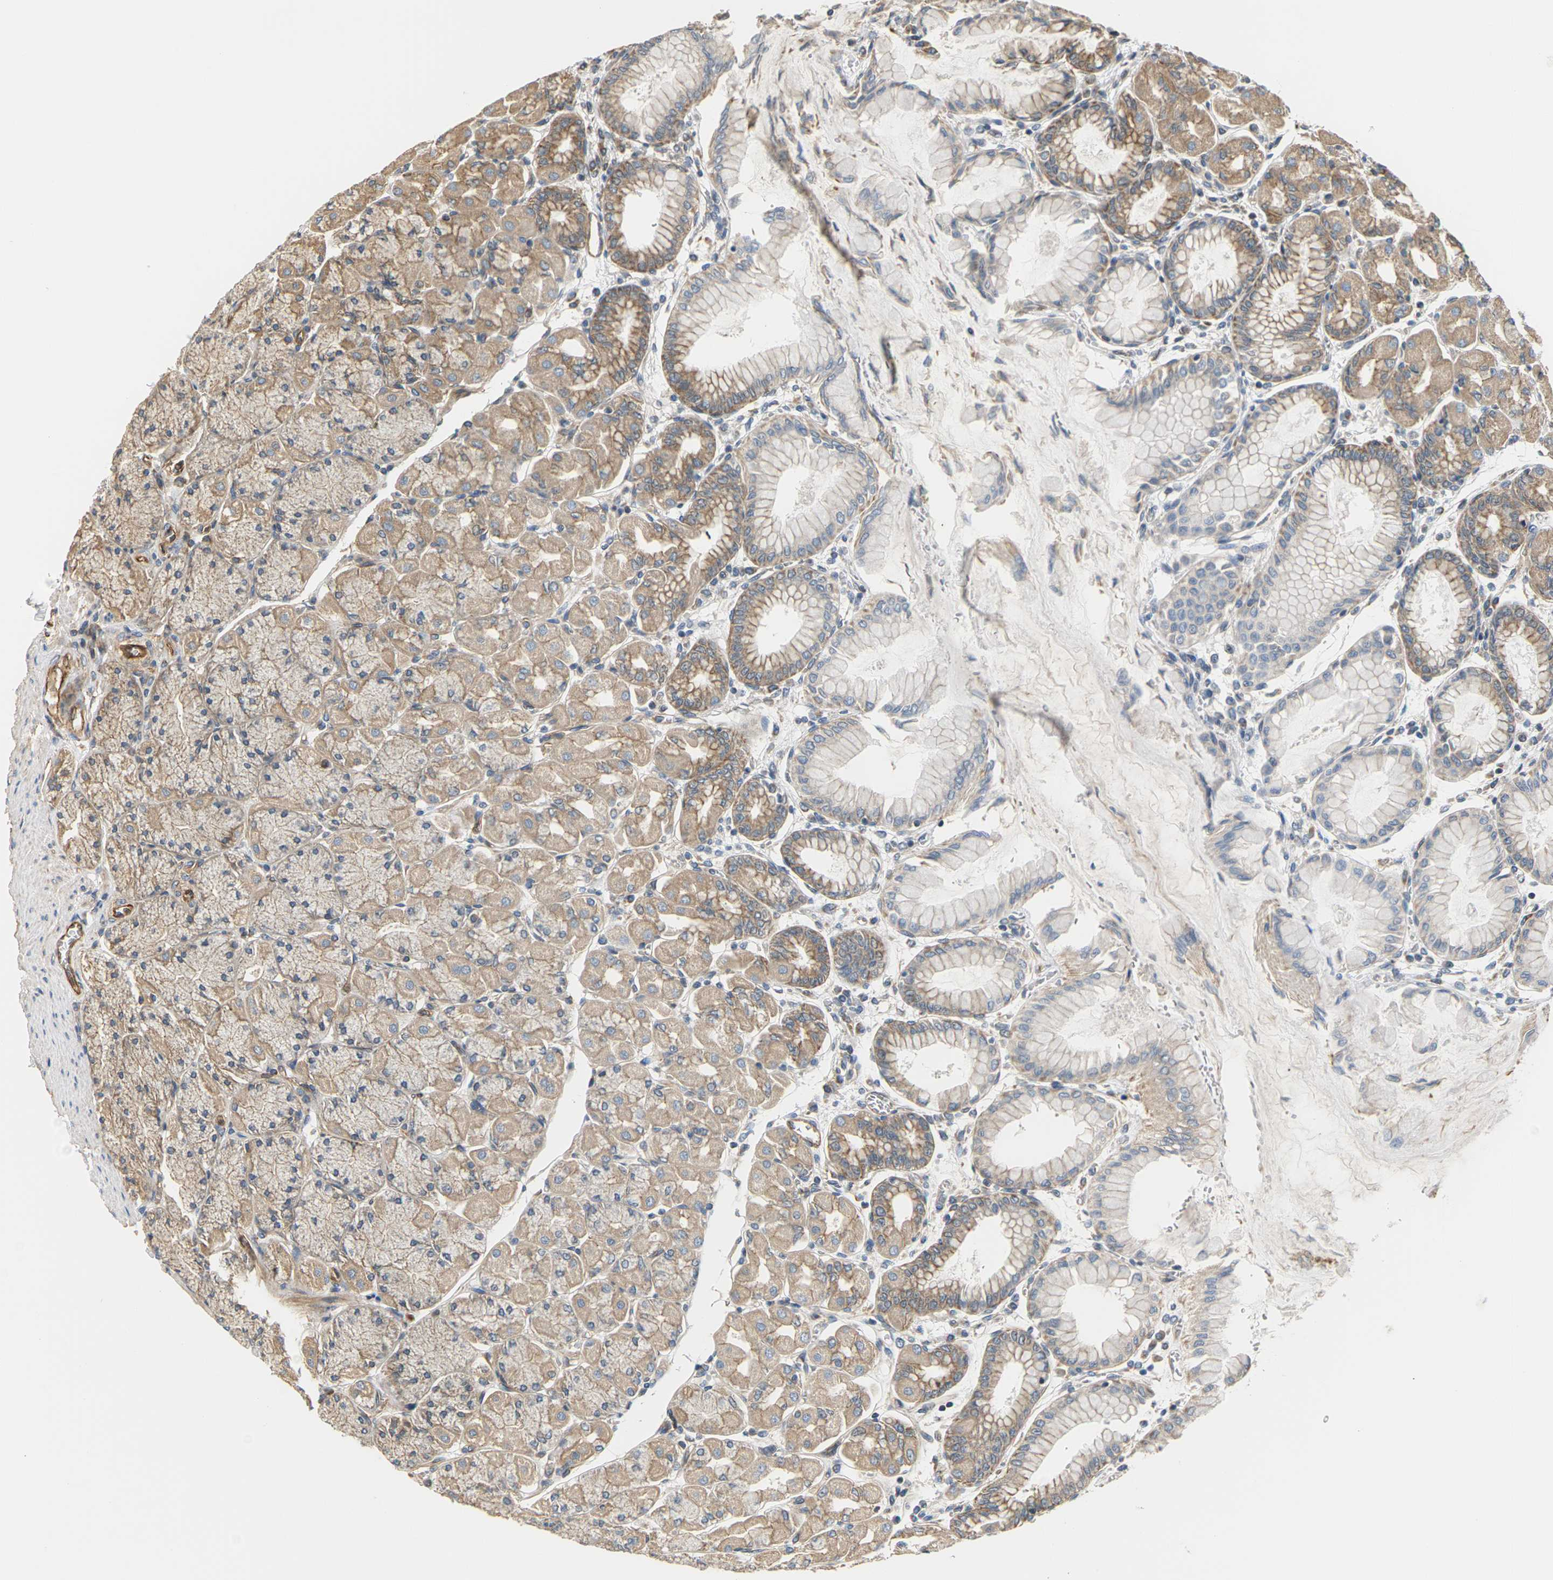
{"staining": {"intensity": "moderate", "quantity": ">75%", "location": "cytoplasmic/membranous"}, "tissue": "stomach", "cell_type": "Glandular cells", "image_type": "normal", "snomed": [{"axis": "morphology", "description": "Normal tissue, NOS"}, {"axis": "topography", "description": "Stomach, upper"}], "caption": "This image demonstrates benign stomach stained with immunohistochemistry (IHC) to label a protein in brown. The cytoplasmic/membranous of glandular cells show moderate positivity for the protein. Nuclei are counter-stained blue.", "gene": "PCDHB4", "patient": {"sex": "female", "age": 56}}